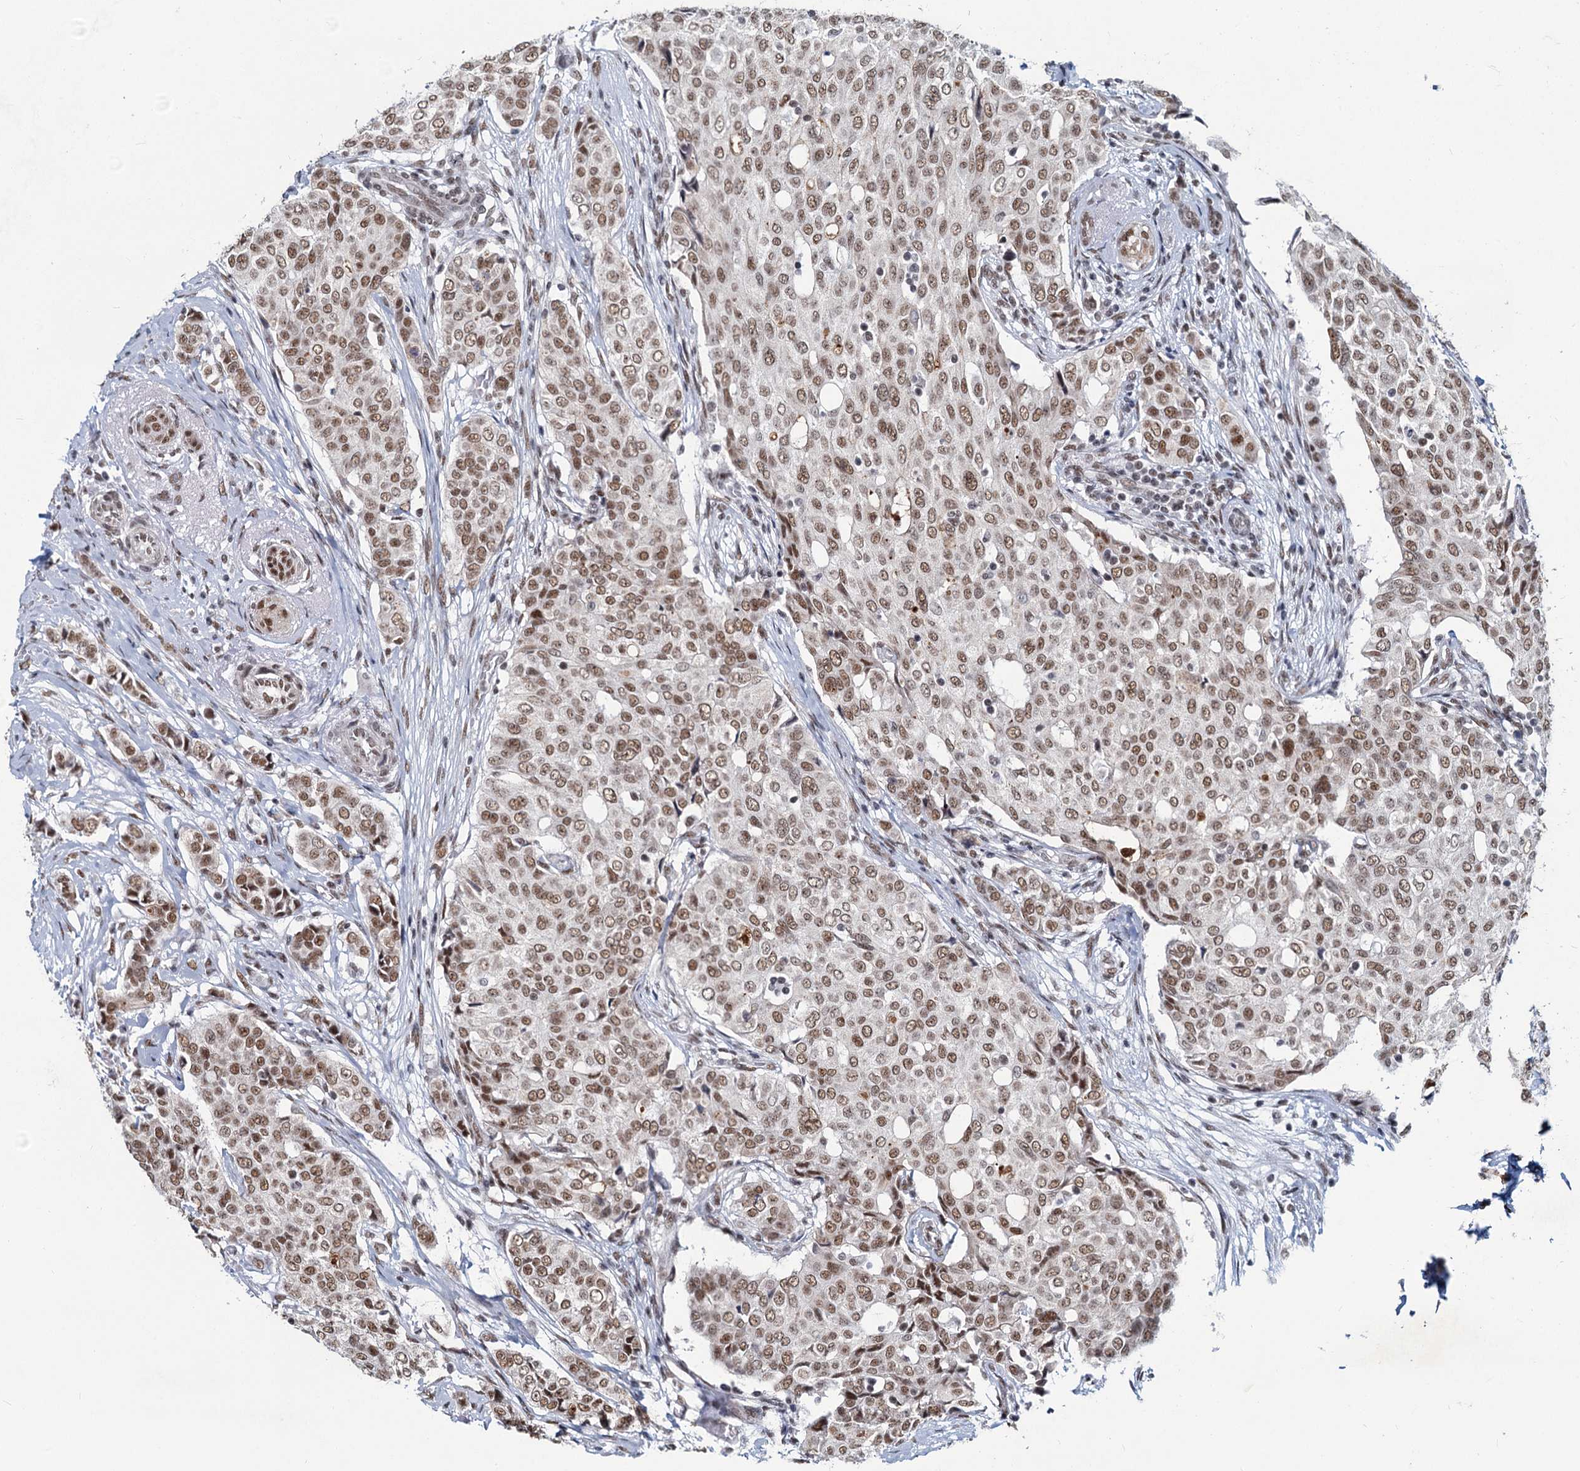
{"staining": {"intensity": "moderate", "quantity": ">75%", "location": "nuclear"}, "tissue": "breast cancer", "cell_type": "Tumor cells", "image_type": "cancer", "snomed": [{"axis": "morphology", "description": "Lobular carcinoma"}, {"axis": "topography", "description": "Breast"}], "caption": "Lobular carcinoma (breast) stained with a brown dye demonstrates moderate nuclear positive positivity in about >75% of tumor cells.", "gene": "METTL14", "patient": {"sex": "female", "age": 51}}